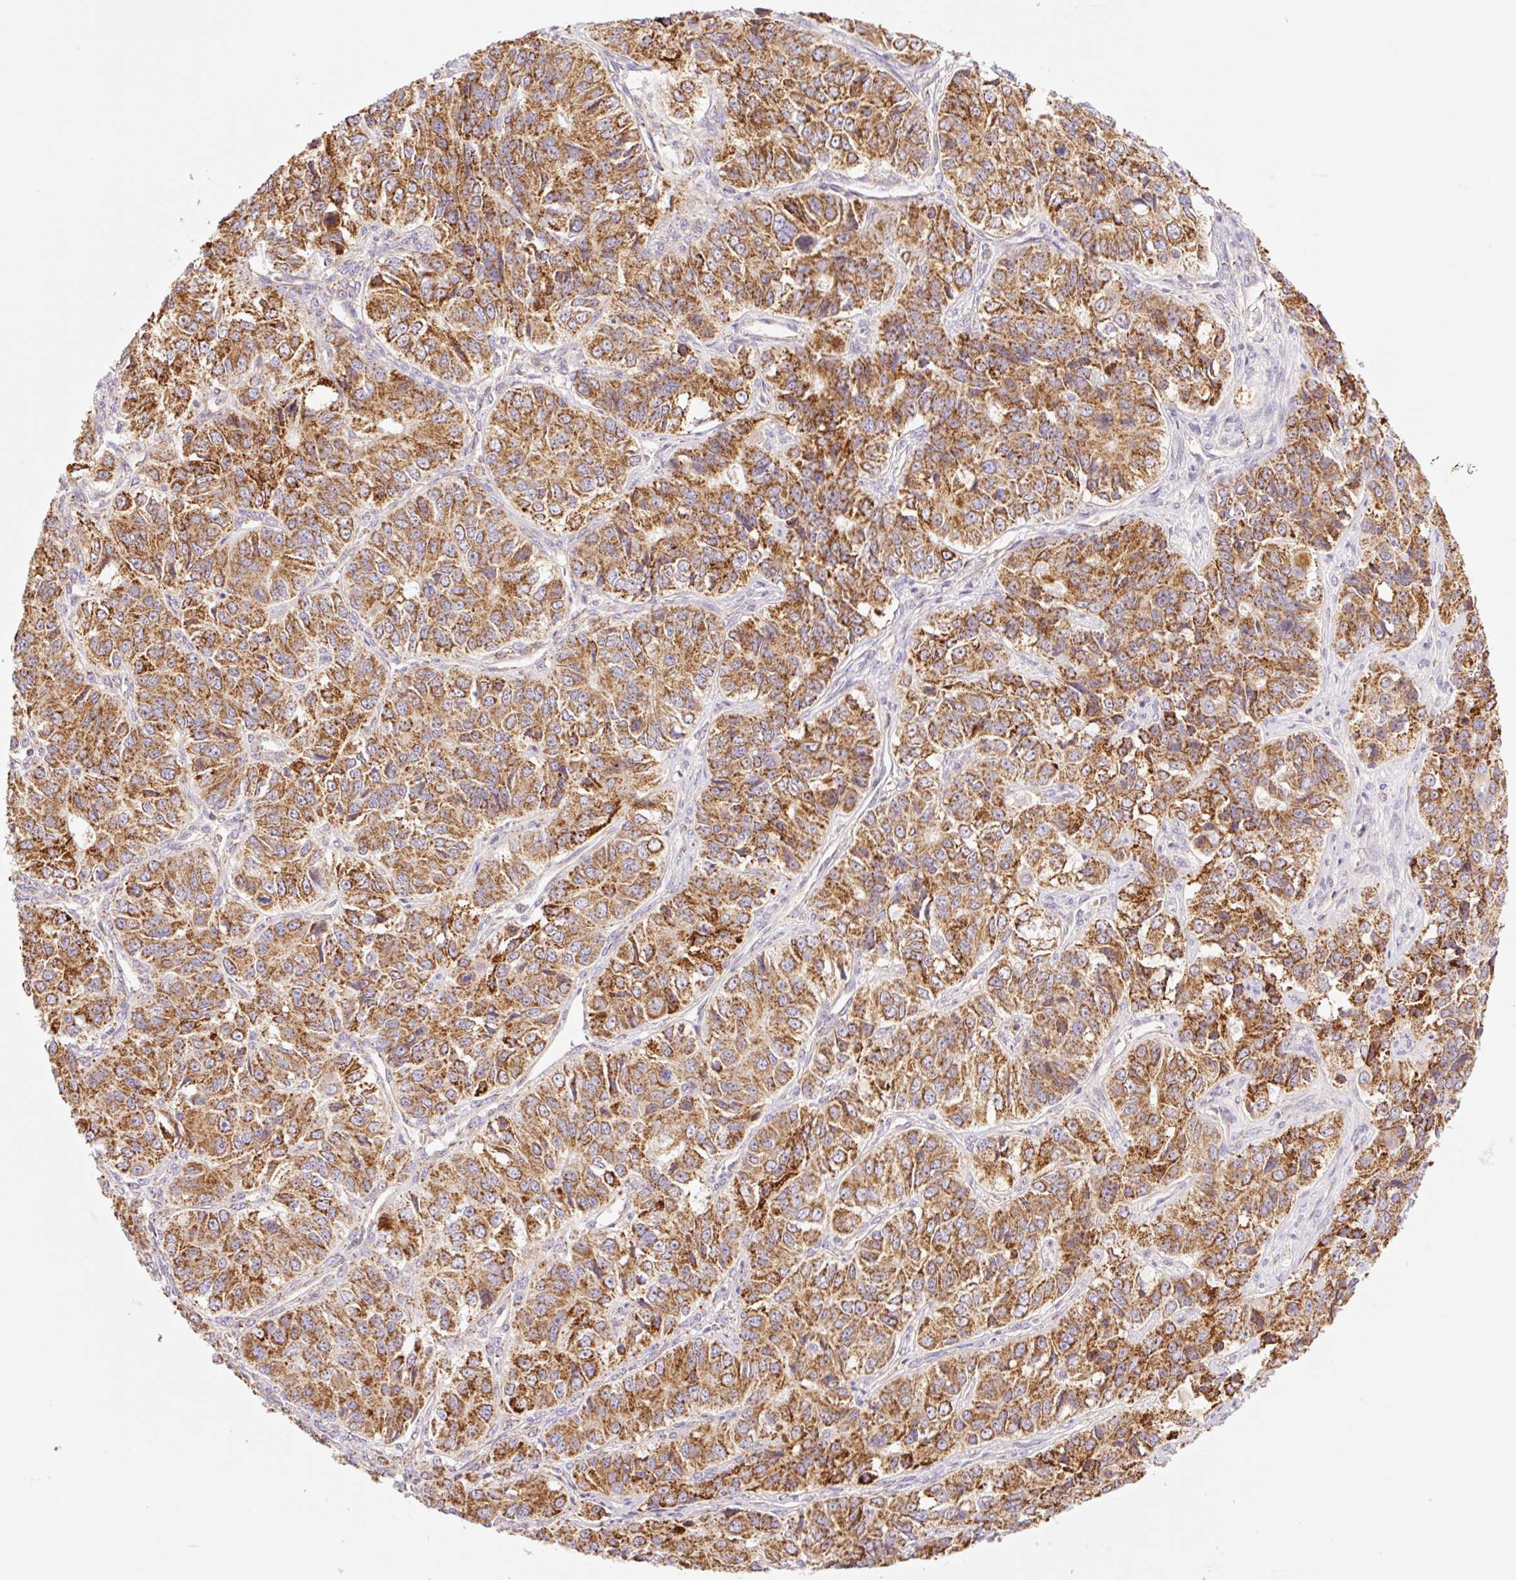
{"staining": {"intensity": "strong", "quantity": ">75%", "location": "cytoplasmic/membranous"}, "tissue": "ovarian cancer", "cell_type": "Tumor cells", "image_type": "cancer", "snomed": [{"axis": "morphology", "description": "Carcinoma, endometroid"}, {"axis": "topography", "description": "Ovary"}], "caption": "Protein staining of endometroid carcinoma (ovarian) tissue shows strong cytoplasmic/membranous expression in approximately >75% of tumor cells.", "gene": "GOSR2", "patient": {"sex": "female", "age": 51}}